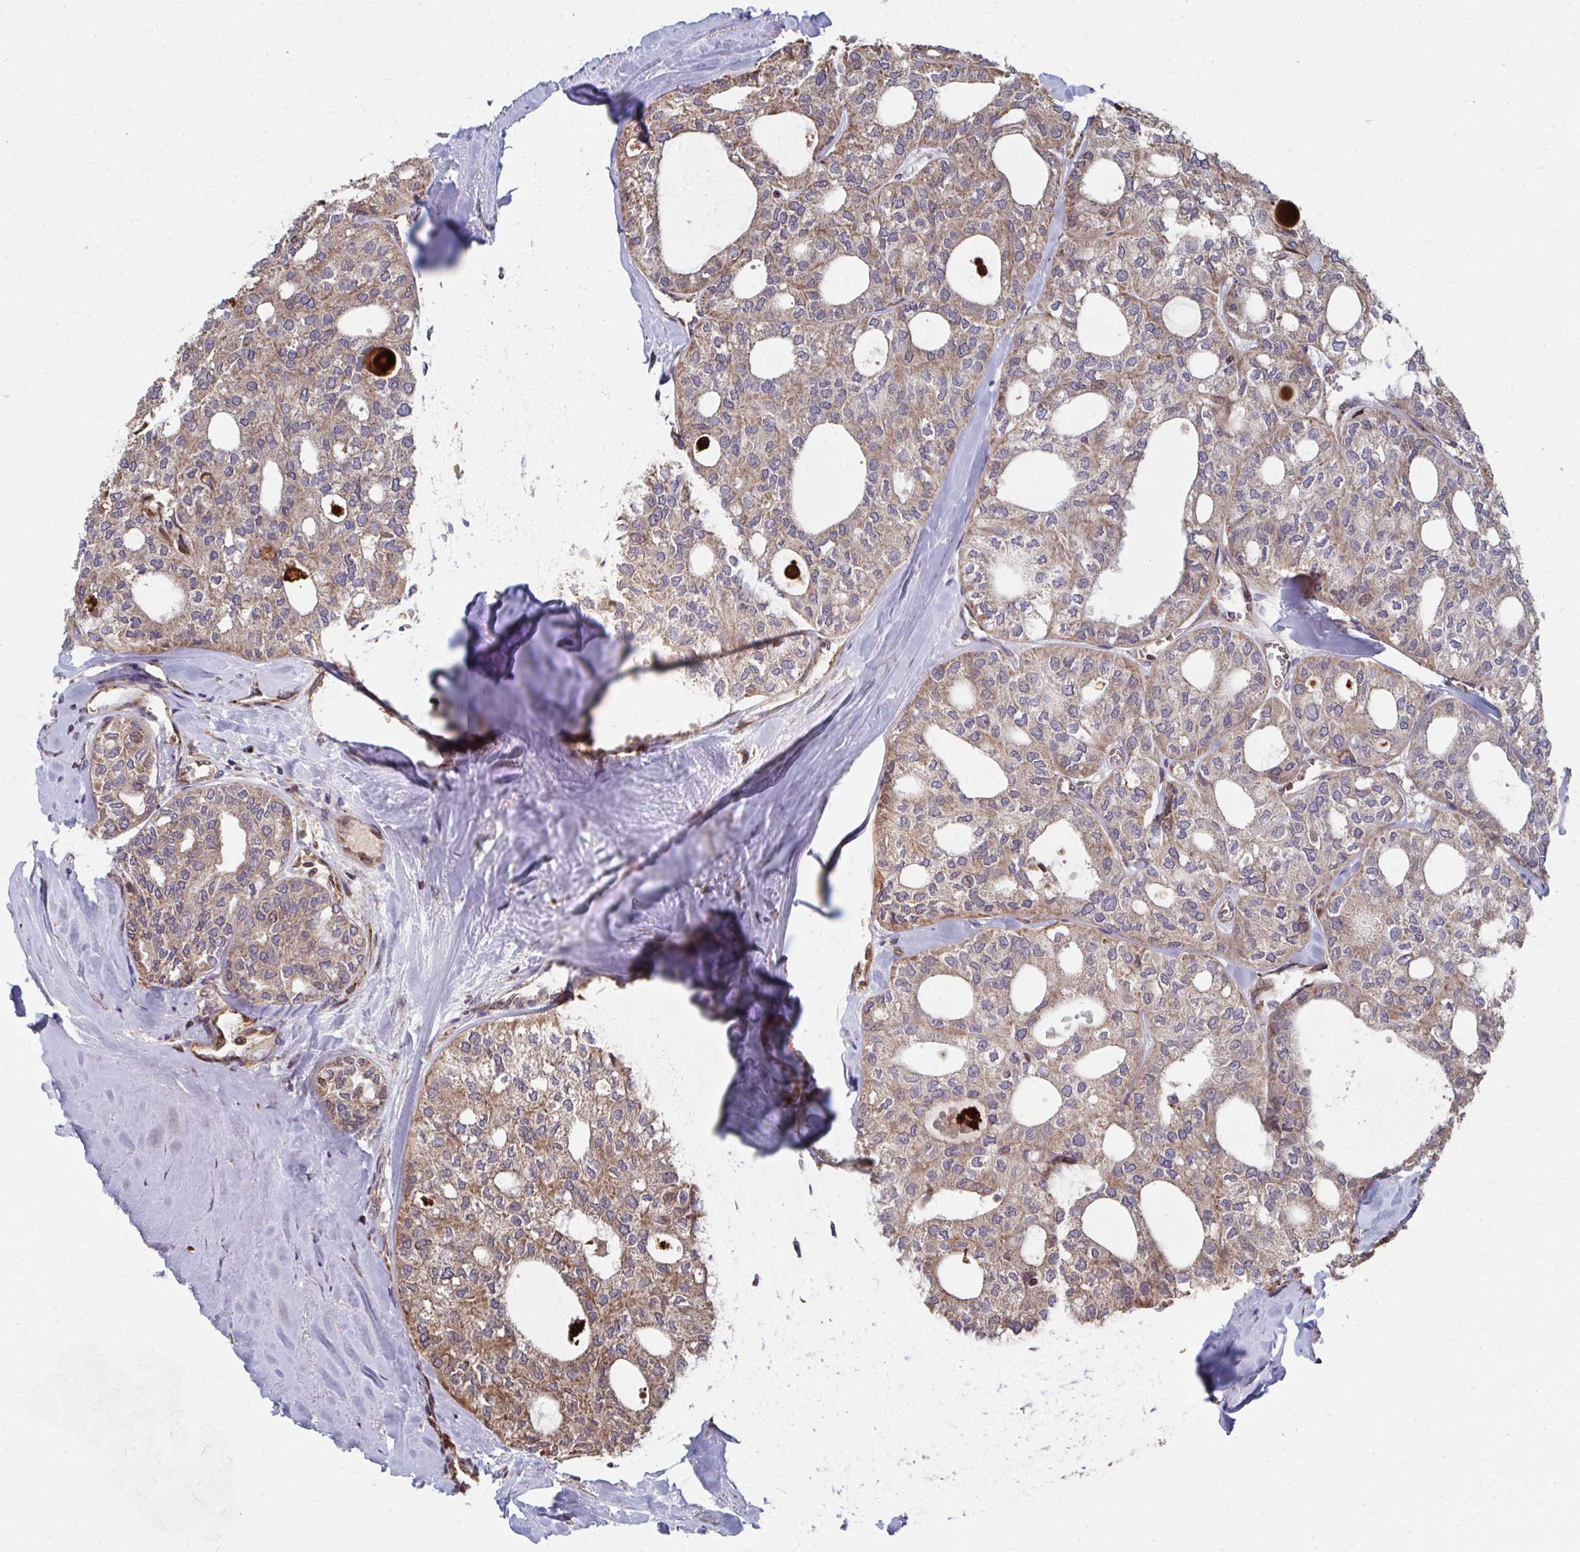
{"staining": {"intensity": "moderate", "quantity": ">75%", "location": "cytoplasmic/membranous"}, "tissue": "thyroid cancer", "cell_type": "Tumor cells", "image_type": "cancer", "snomed": [{"axis": "morphology", "description": "Follicular adenoma carcinoma, NOS"}, {"axis": "topography", "description": "Thyroid gland"}], "caption": "Thyroid cancer stained with a brown dye shows moderate cytoplasmic/membranous positive staining in approximately >75% of tumor cells.", "gene": "FAM89A", "patient": {"sex": "male", "age": 75}}